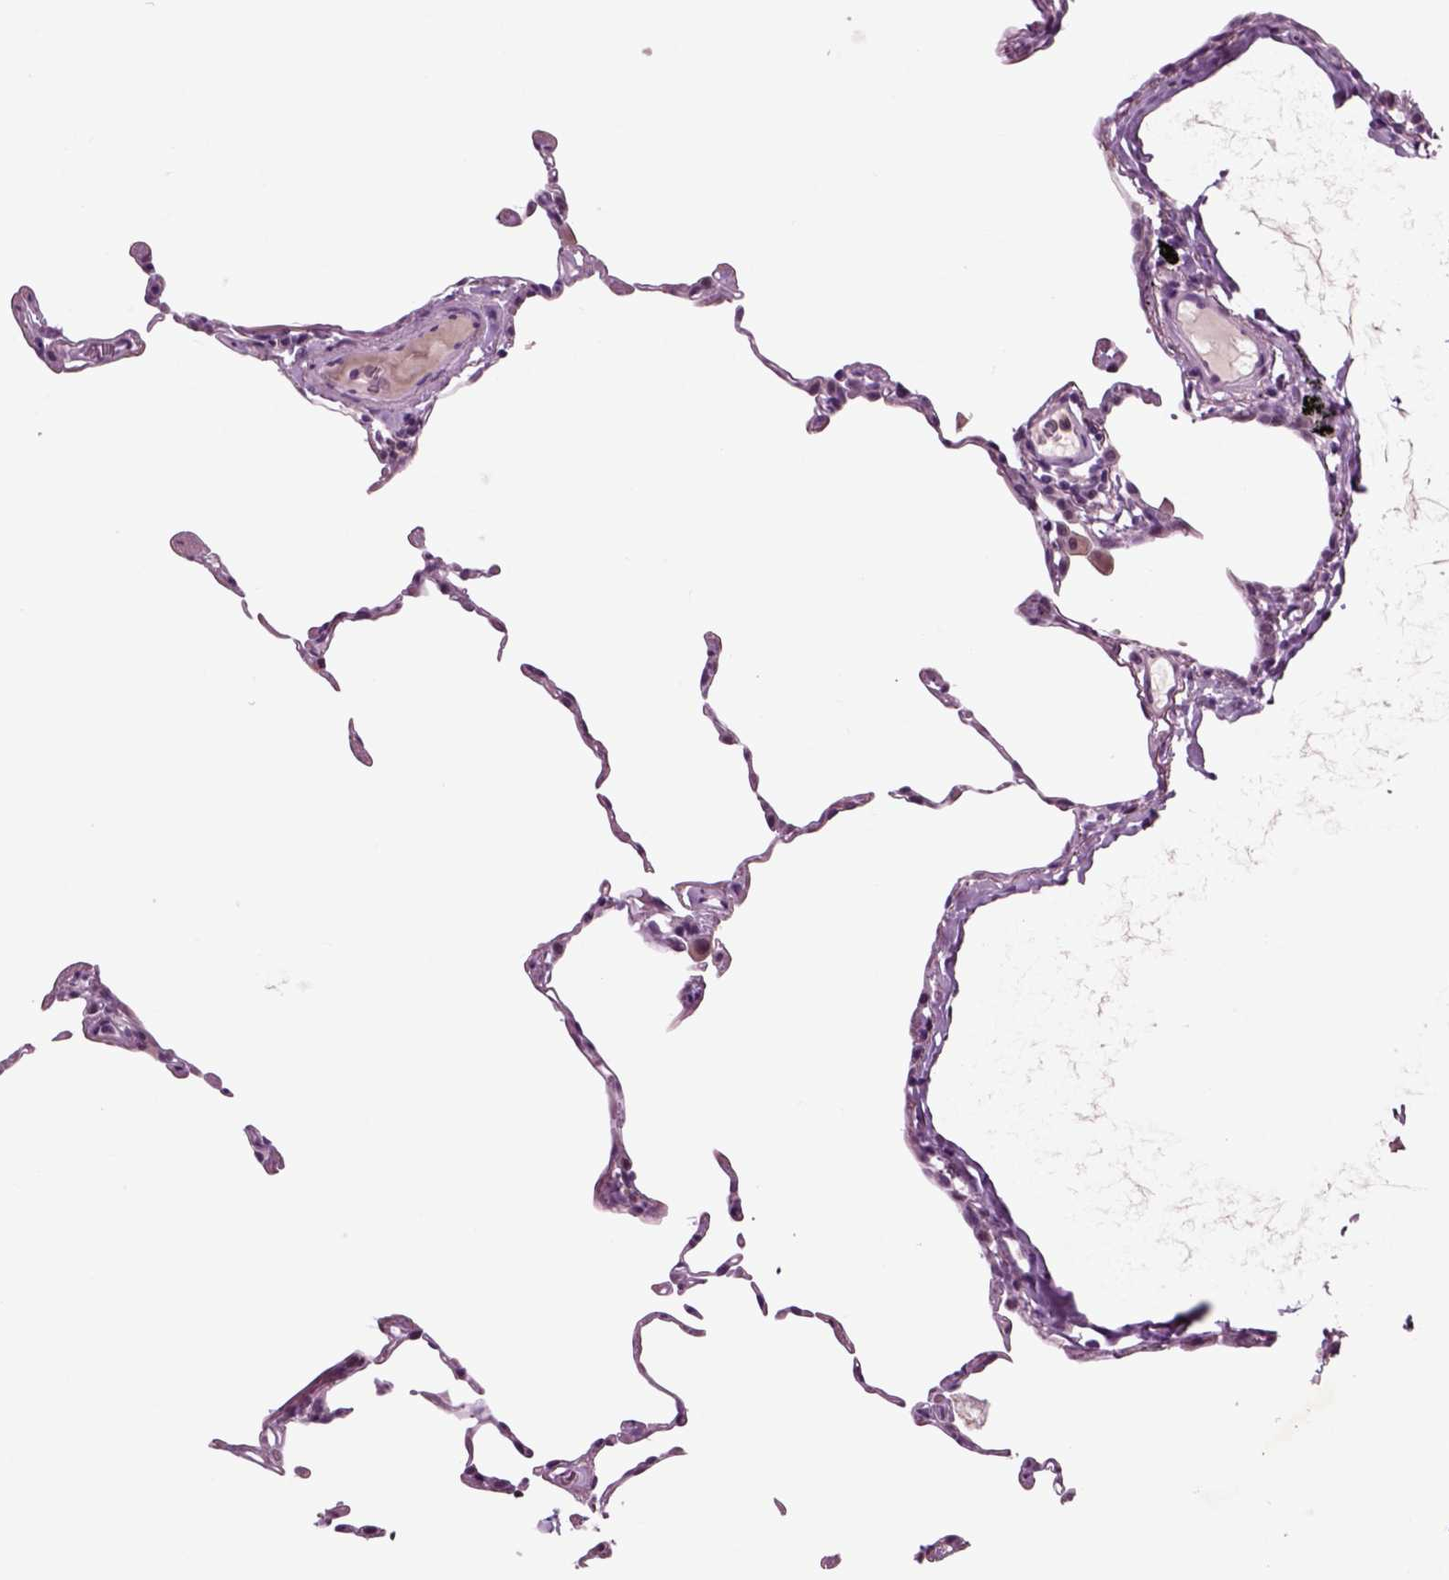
{"staining": {"intensity": "negative", "quantity": "none", "location": "none"}, "tissue": "lung", "cell_type": "Alveolar cells", "image_type": "normal", "snomed": [{"axis": "morphology", "description": "Normal tissue, NOS"}, {"axis": "topography", "description": "Lung"}], "caption": "Immunohistochemistry (IHC) histopathology image of unremarkable lung stained for a protein (brown), which displays no positivity in alveolar cells. (Stains: DAB (3,3'-diaminobenzidine) IHC with hematoxylin counter stain, Microscopy: brightfield microscopy at high magnification).", "gene": "CHGB", "patient": {"sex": "female", "age": 57}}